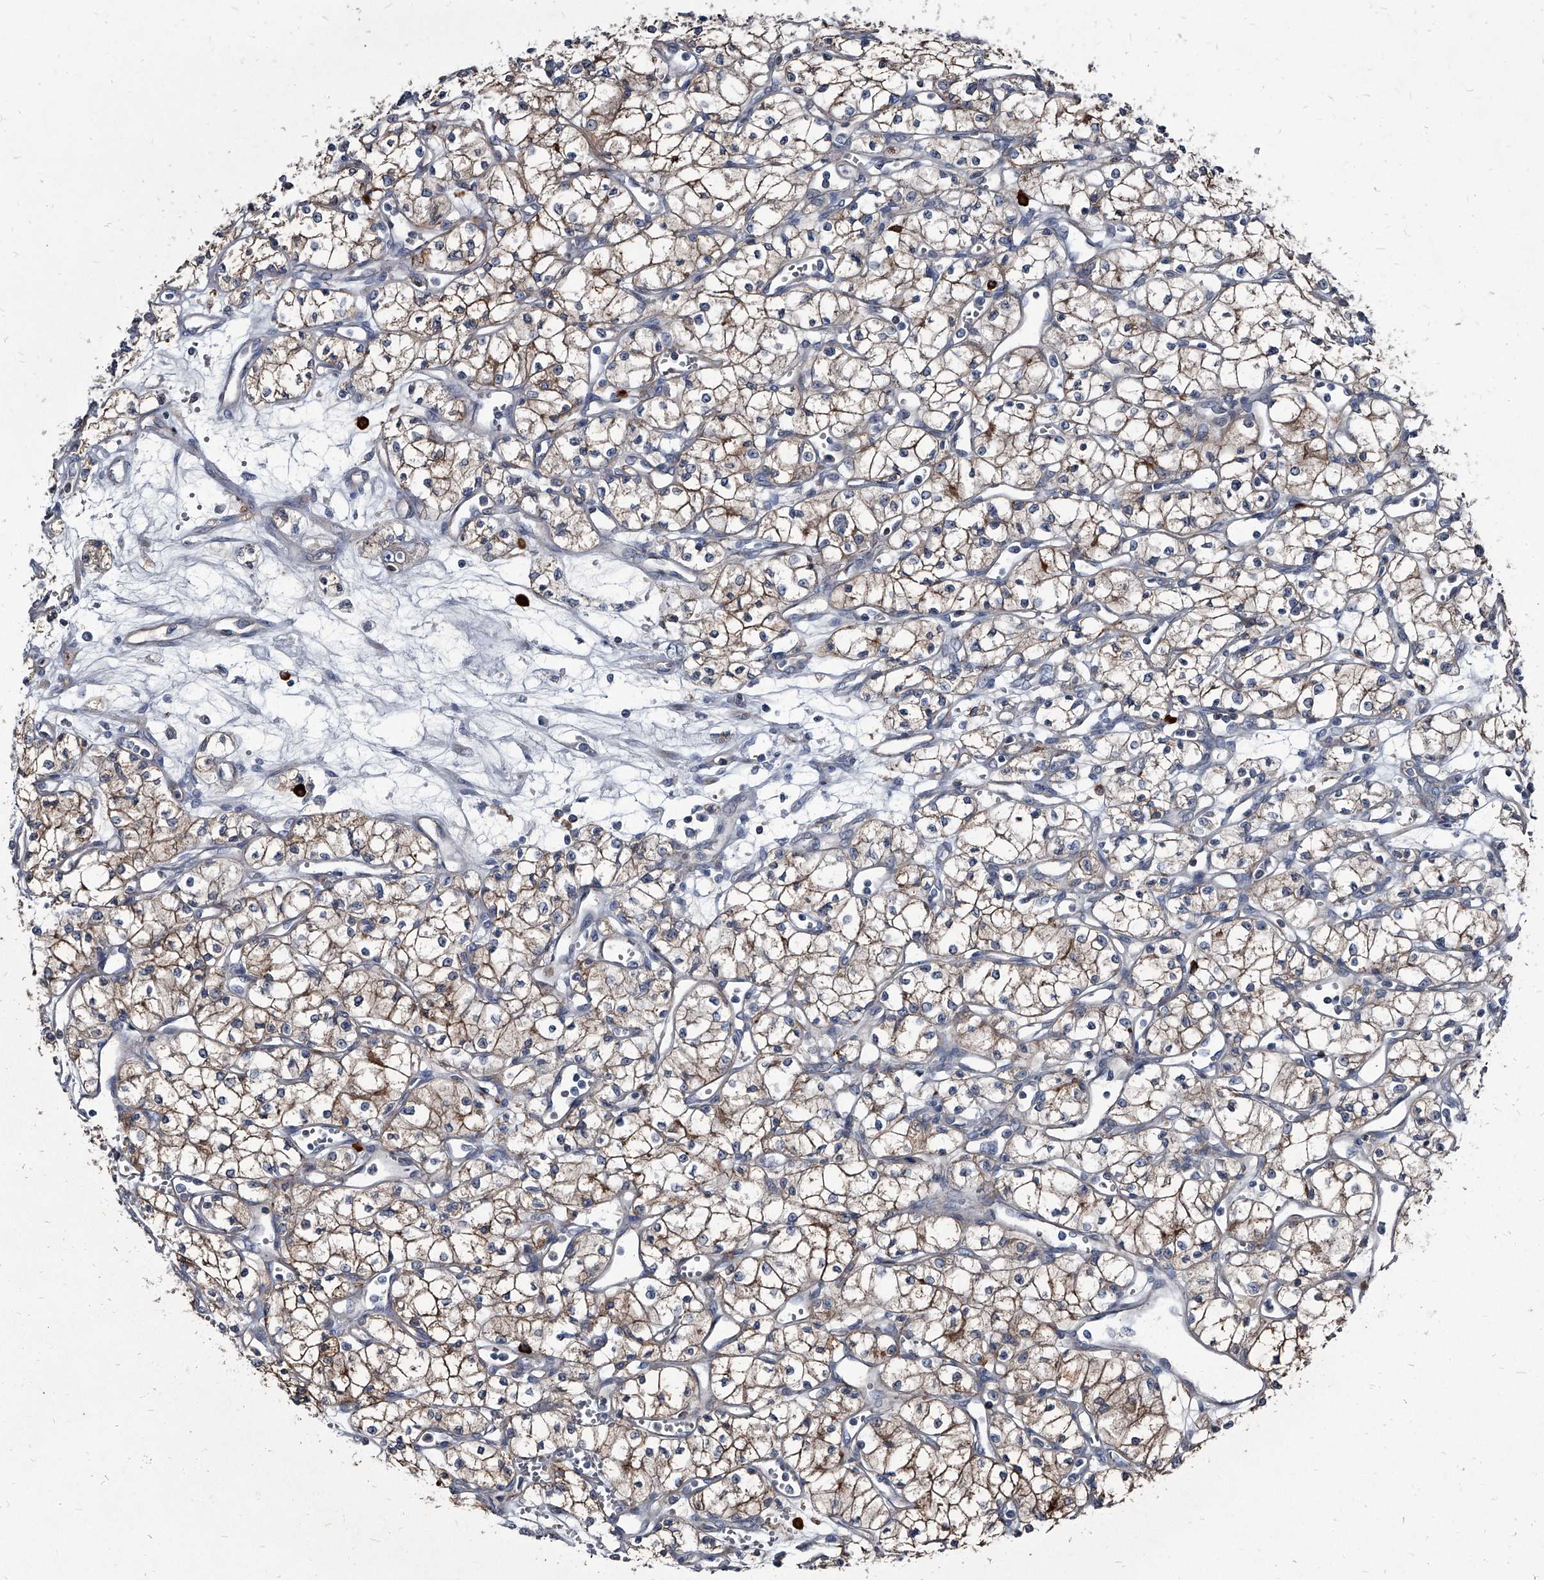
{"staining": {"intensity": "weak", "quantity": "25%-75%", "location": "cytoplasmic/membranous"}, "tissue": "renal cancer", "cell_type": "Tumor cells", "image_type": "cancer", "snomed": [{"axis": "morphology", "description": "Adenocarcinoma, NOS"}, {"axis": "topography", "description": "Kidney"}], "caption": "An image of human adenocarcinoma (renal) stained for a protein displays weak cytoplasmic/membranous brown staining in tumor cells. The staining was performed using DAB (3,3'-diaminobenzidine) to visualize the protein expression in brown, while the nuclei were stained in blue with hematoxylin (Magnification: 20x).", "gene": "PGLYRP3", "patient": {"sex": "male", "age": 59}}